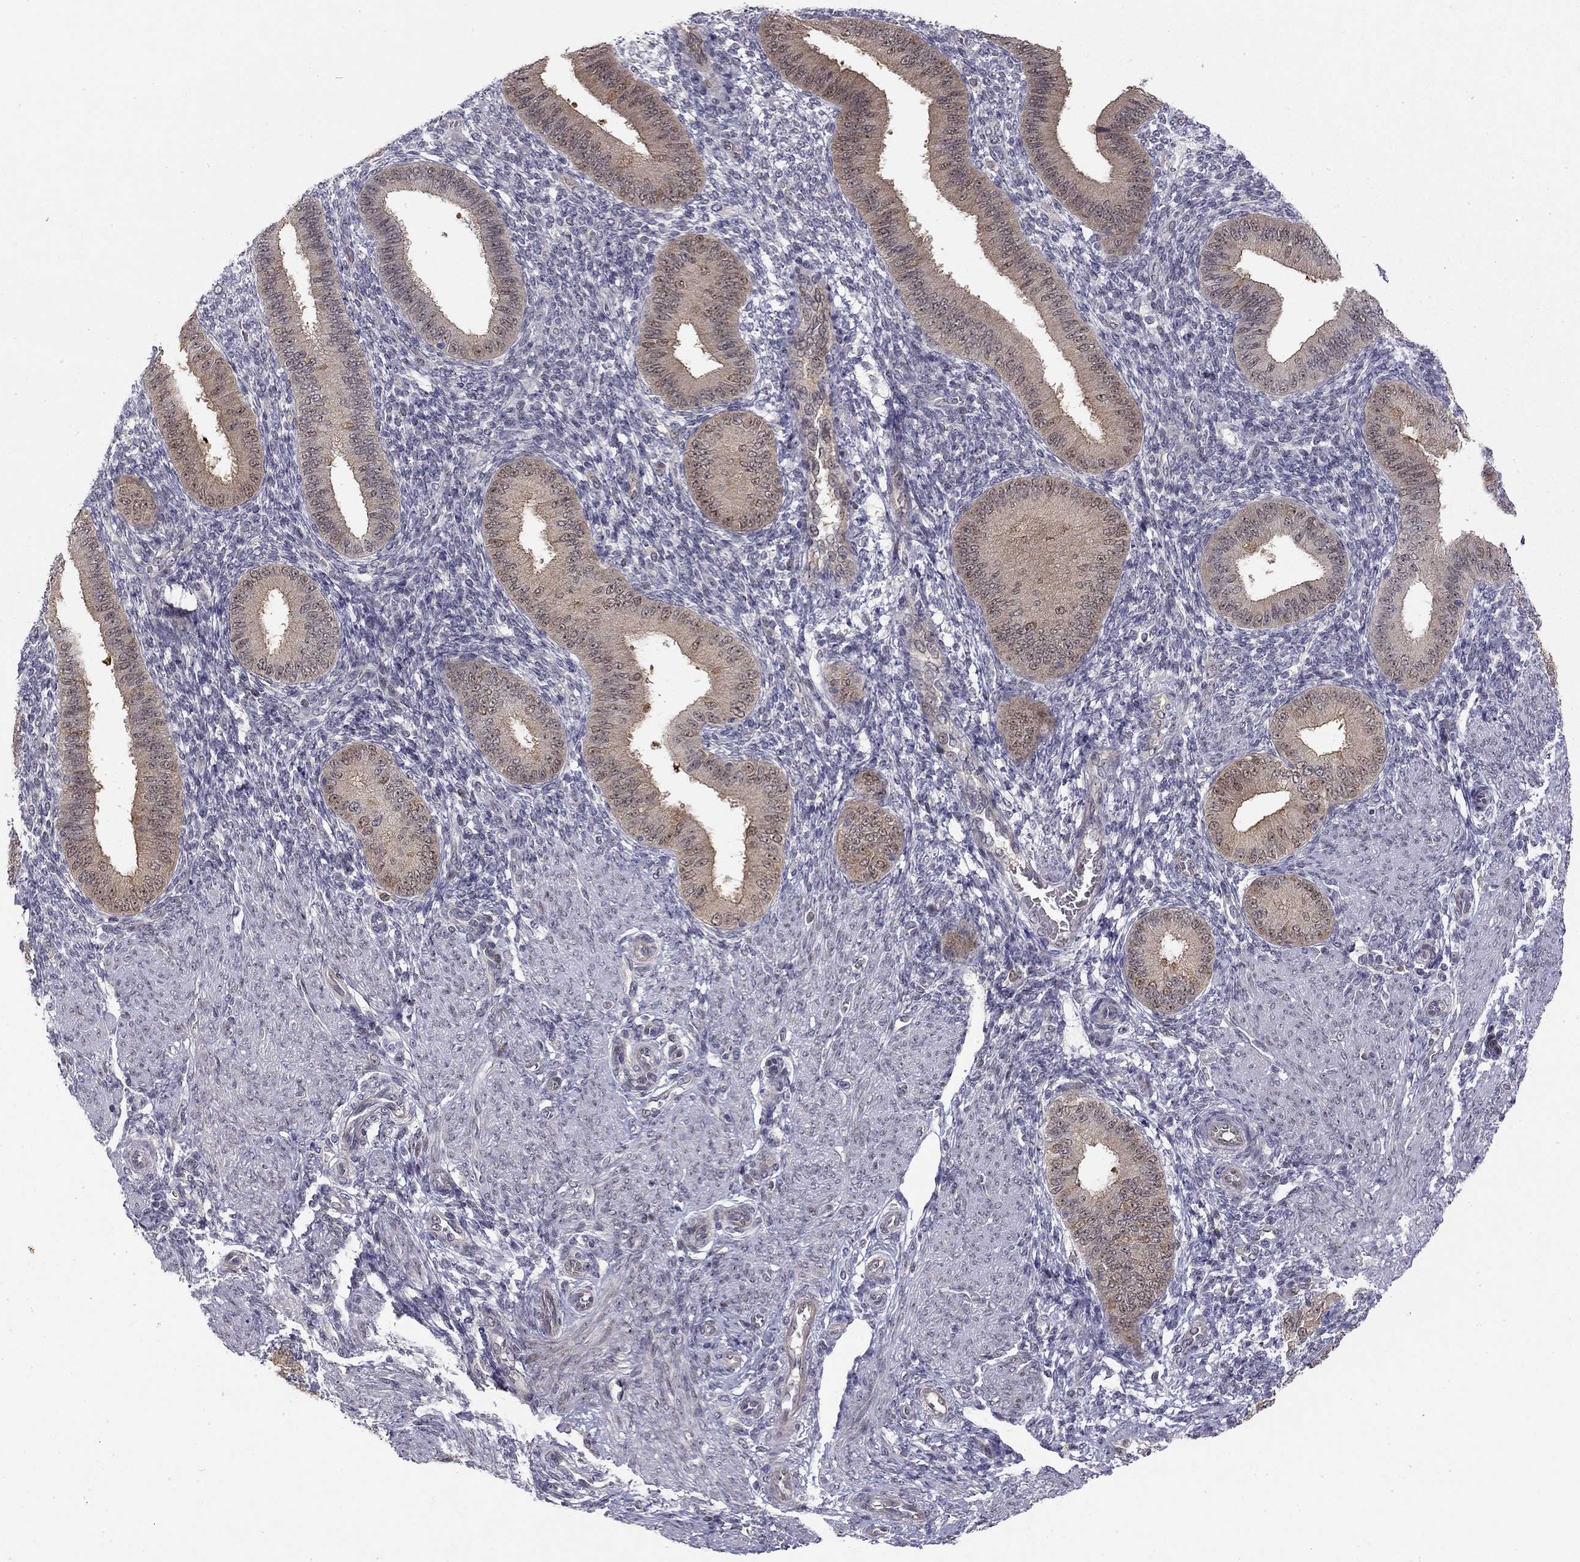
{"staining": {"intensity": "negative", "quantity": "none", "location": "none"}, "tissue": "endometrium", "cell_type": "Cells in endometrial stroma", "image_type": "normal", "snomed": [{"axis": "morphology", "description": "Normal tissue, NOS"}, {"axis": "topography", "description": "Endometrium"}], "caption": "High magnification brightfield microscopy of unremarkable endometrium stained with DAB (3,3'-diaminobenzidine) (brown) and counterstained with hematoxylin (blue): cells in endometrial stroma show no significant positivity. (Stains: DAB (3,3'-diaminobenzidine) immunohistochemistry (IHC) with hematoxylin counter stain, Microscopy: brightfield microscopy at high magnification).", "gene": "STXBP6", "patient": {"sex": "female", "age": 39}}